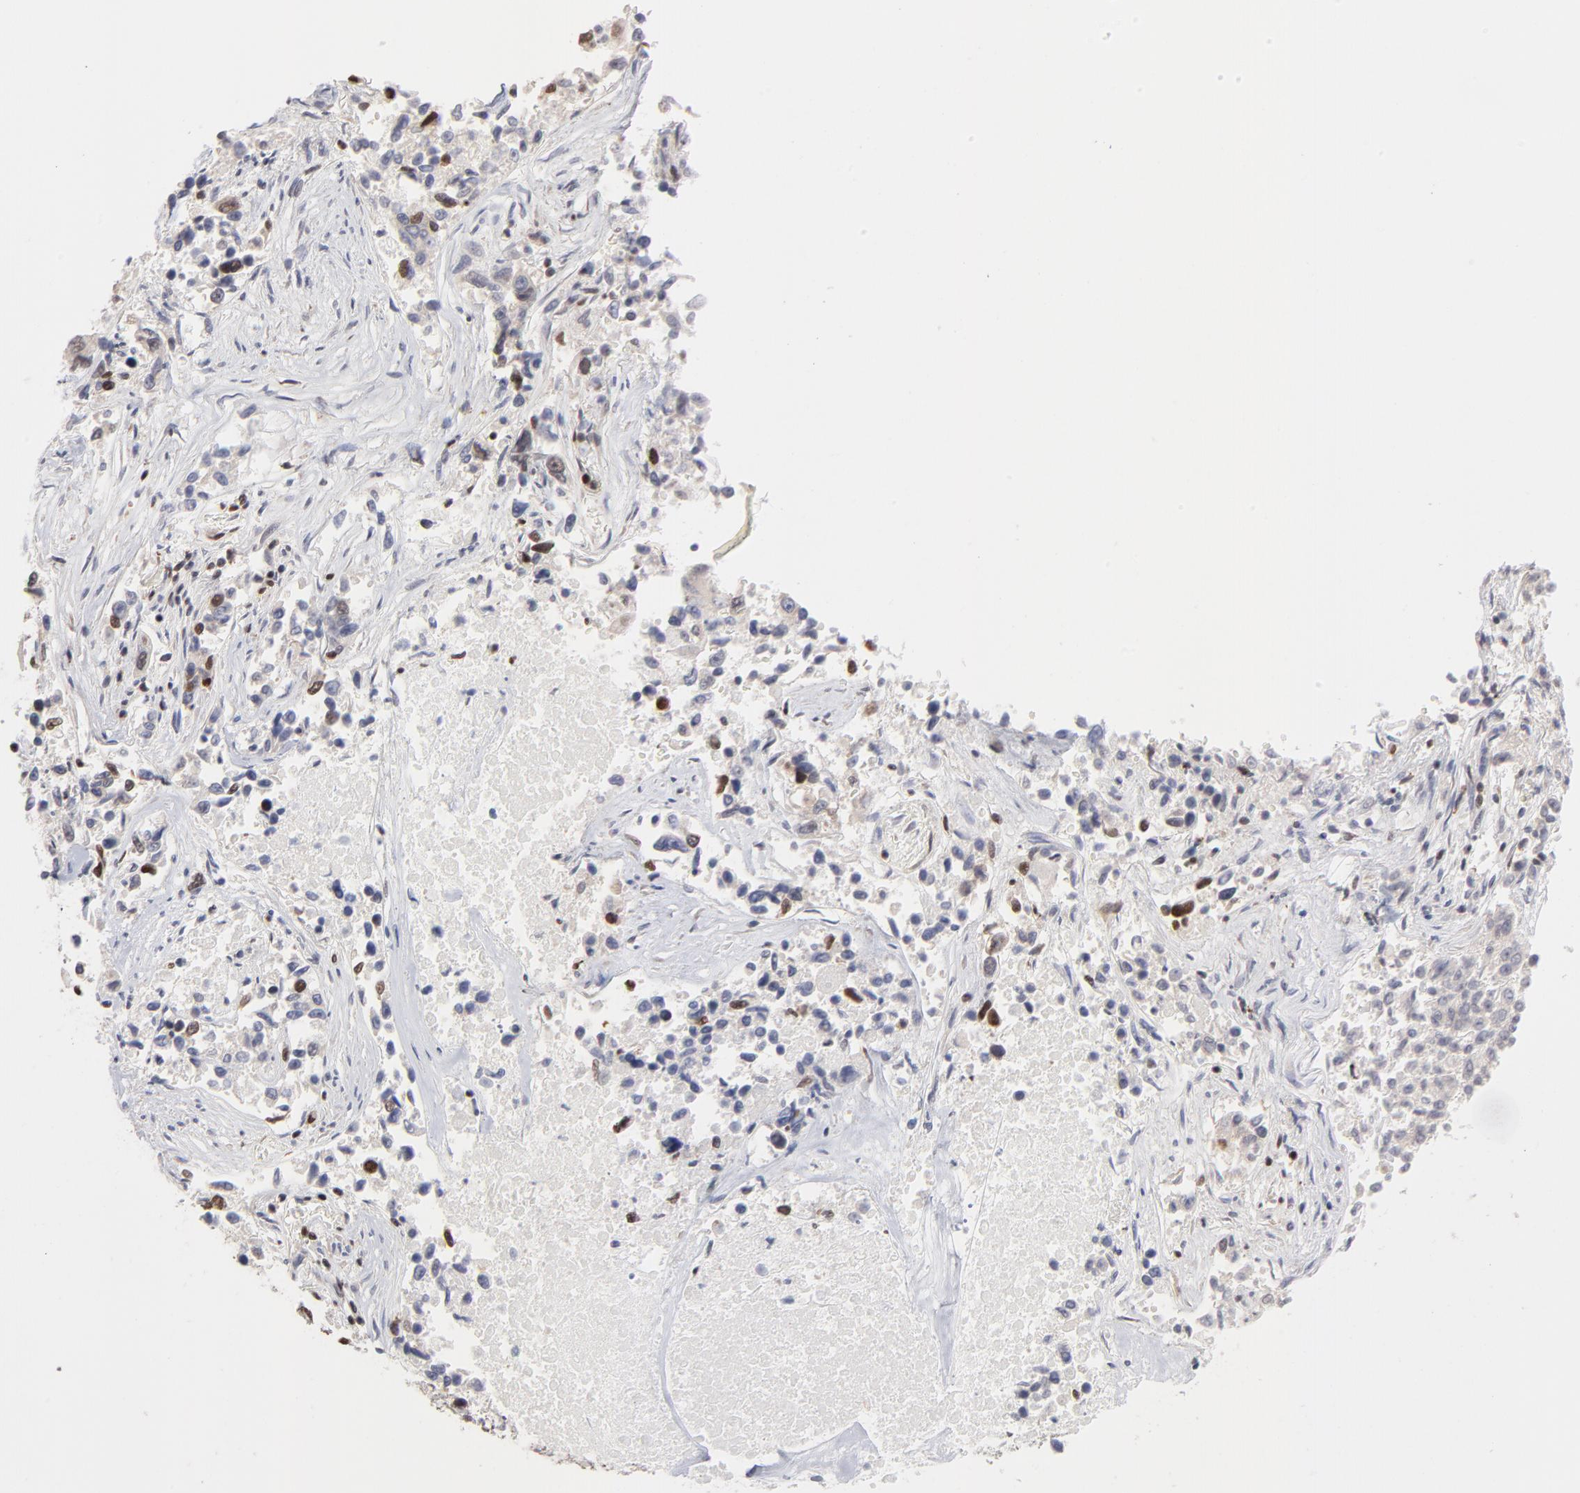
{"staining": {"intensity": "moderate", "quantity": "25%-75%", "location": "nuclear"}, "tissue": "lung cancer", "cell_type": "Tumor cells", "image_type": "cancer", "snomed": [{"axis": "morphology", "description": "Adenocarcinoma, NOS"}, {"axis": "topography", "description": "Lung"}], "caption": "The histopathology image displays a brown stain indicating the presence of a protein in the nuclear of tumor cells in lung cancer (adenocarcinoma). The staining was performed using DAB (3,3'-diaminobenzidine), with brown indicating positive protein expression. Nuclei are stained blue with hematoxylin.", "gene": "ZNF3", "patient": {"sex": "male", "age": 84}}